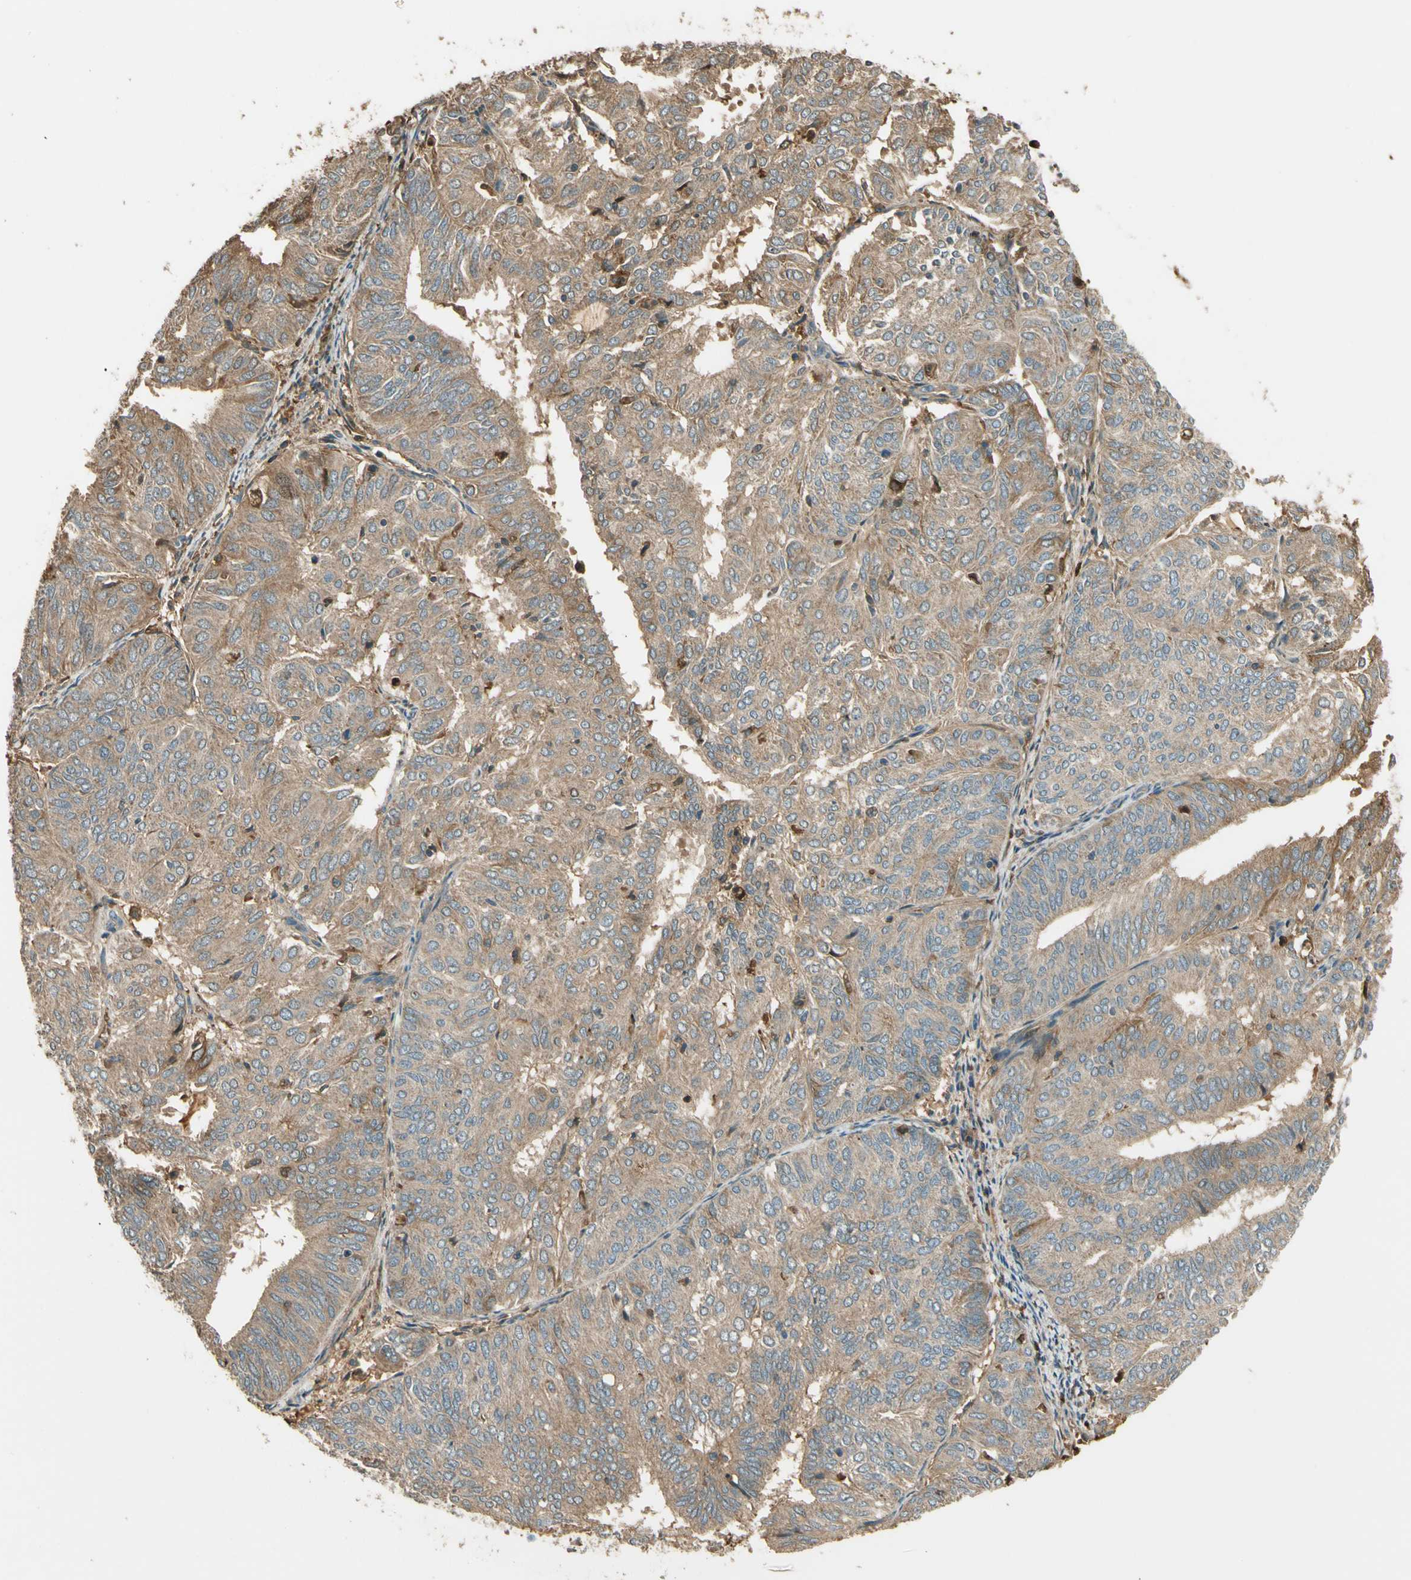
{"staining": {"intensity": "weak", "quantity": ">75%", "location": "cytoplasmic/membranous"}, "tissue": "endometrial cancer", "cell_type": "Tumor cells", "image_type": "cancer", "snomed": [{"axis": "morphology", "description": "Adenocarcinoma, NOS"}, {"axis": "topography", "description": "Uterus"}], "caption": "This micrograph demonstrates immunohistochemistry (IHC) staining of human endometrial cancer (adenocarcinoma), with low weak cytoplasmic/membranous expression in about >75% of tumor cells.", "gene": "STX11", "patient": {"sex": "female", "age": 60}}